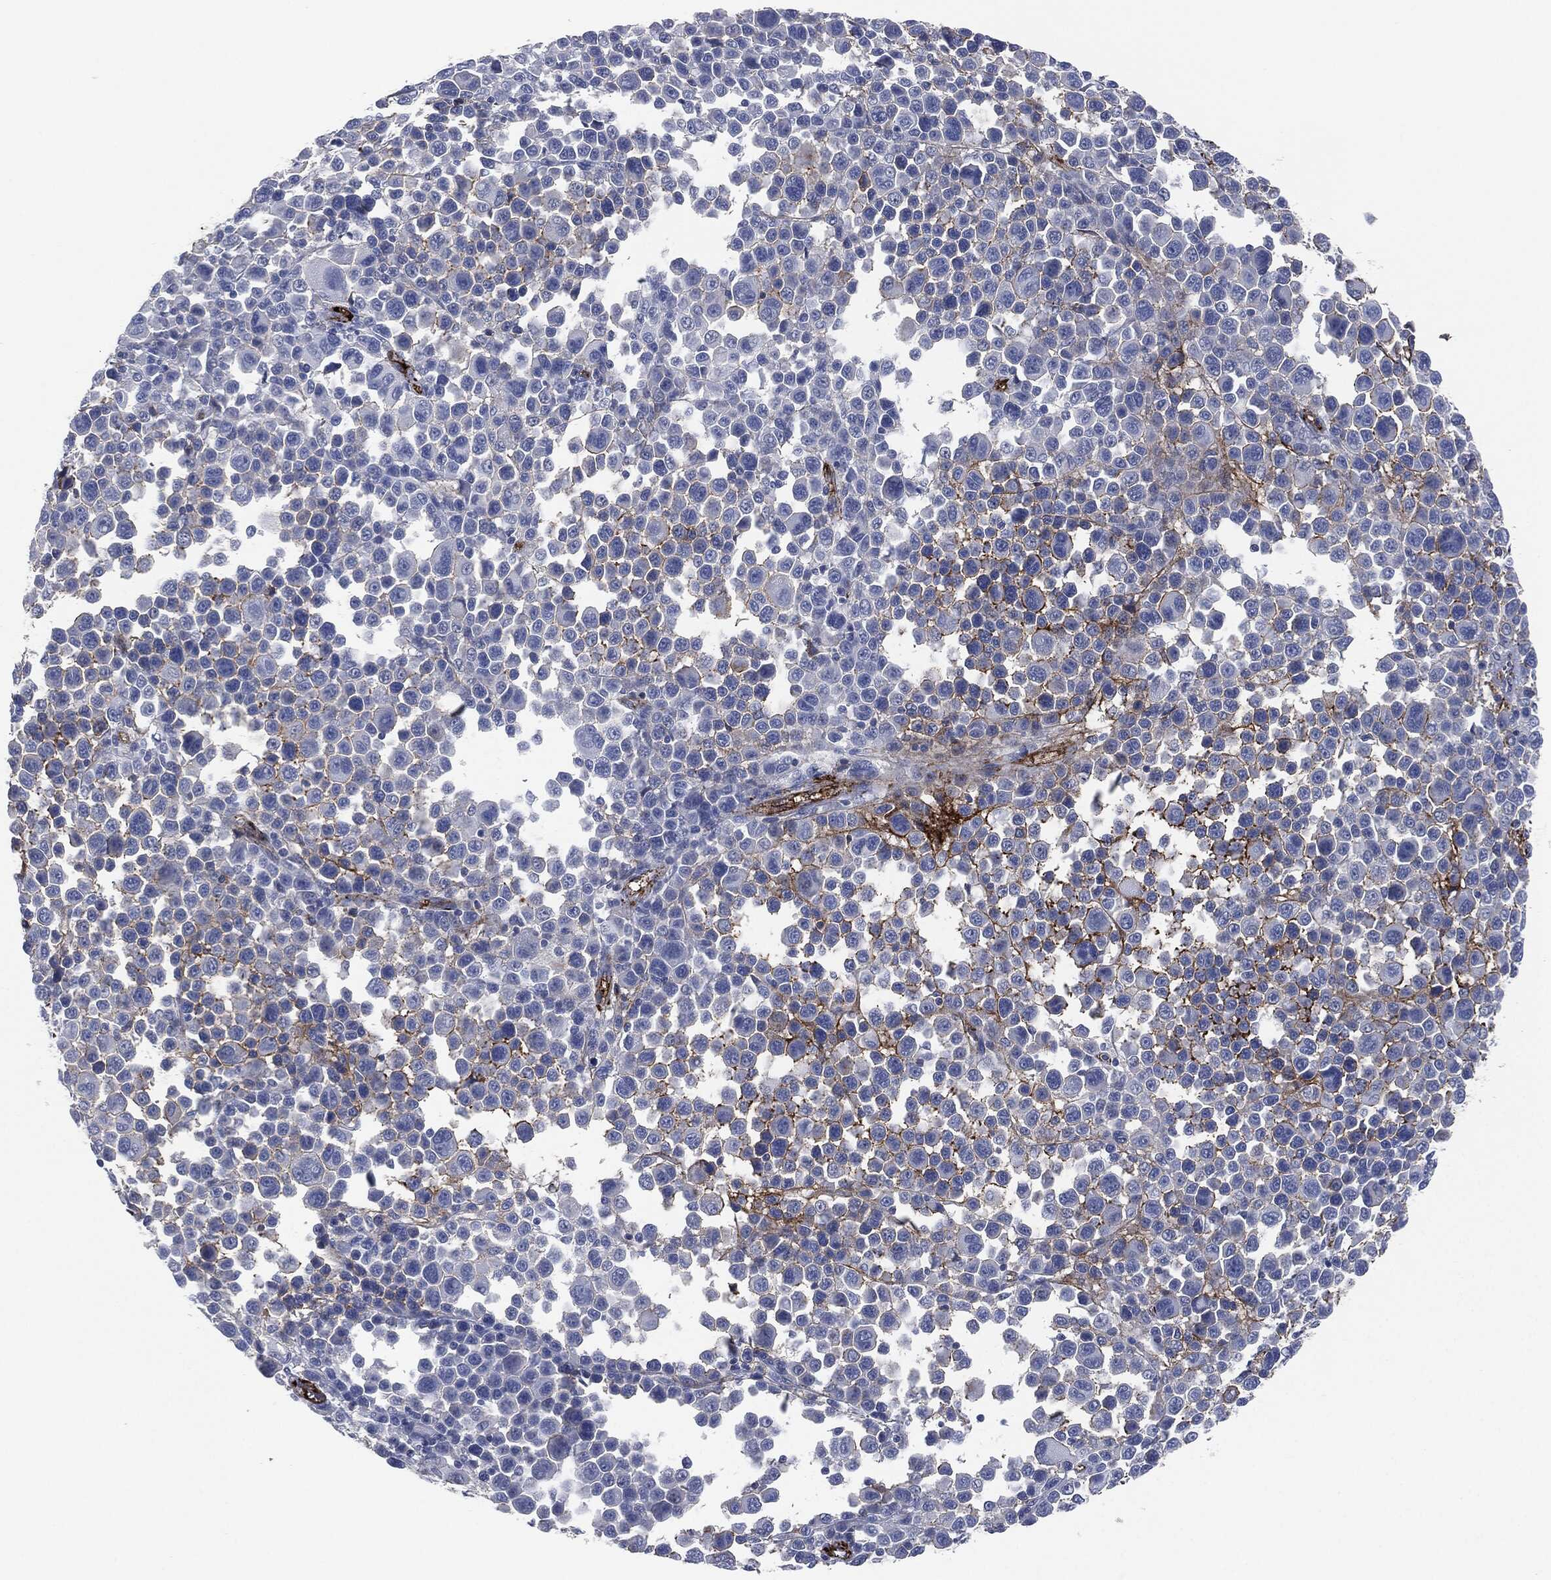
{"staining": {"intensity": "strong", "quantity": "<25%", "location": "cytoplasmic/membranous"}, "tissue": "melanoma", "cell_type": "Tumor cells", "image_type": "cancer", "snomed": [{"axis": "morphology", "description": "Malignant melanoma, NOS"}, {"axis": "topography", "description": "Skin"}], "caption": "Melanoma stained with DAB (3,3'-diaminobenzidine) immunohistochemistry (IHC) shows medium levels of strong cytoplasmic/membranous positivity in about <25% of tumor cells.", "gene": "APOB", "patient": {"sex": "female", "age": 57}}